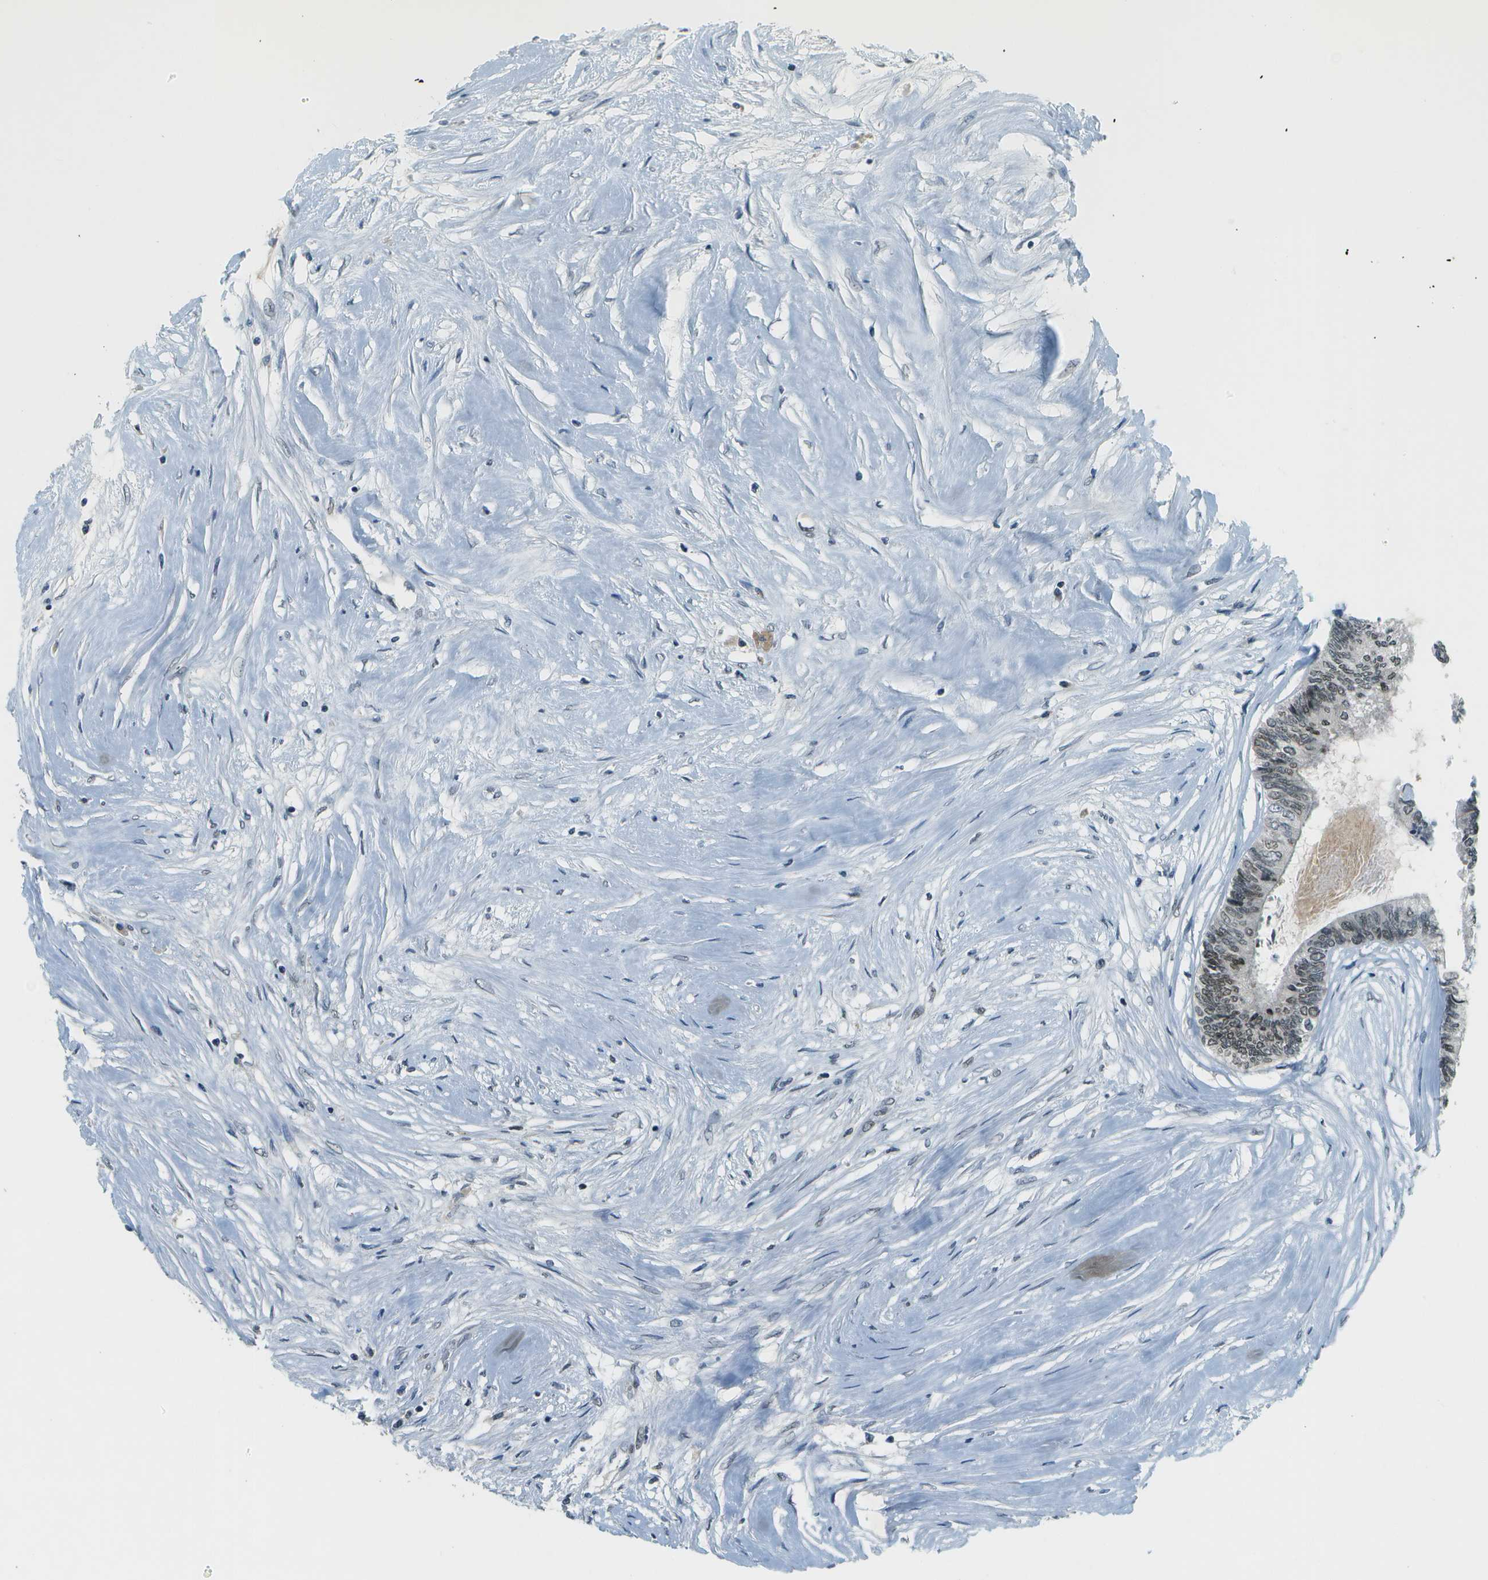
{"staining": {"intensity": "moderate", "quantity": "25%-75%", "location": "nuclear"}, "tissue": "colorectal cancer", "cell_type": "Tumor cells", "image_type": "cancer", "snomed": [{"axis": "morphology", "description": "Adenocarcinoma, NOS"}, {"axis": "topography", "description": "Rectum"}], "caption": "The immunohistochemical stain labels moderate nuclear staining in tumor cells of colorectal cancer (adenocarcinoma) tissue.", "gene": "CBX5", "patient": {"sex": "male", "age": 63}}